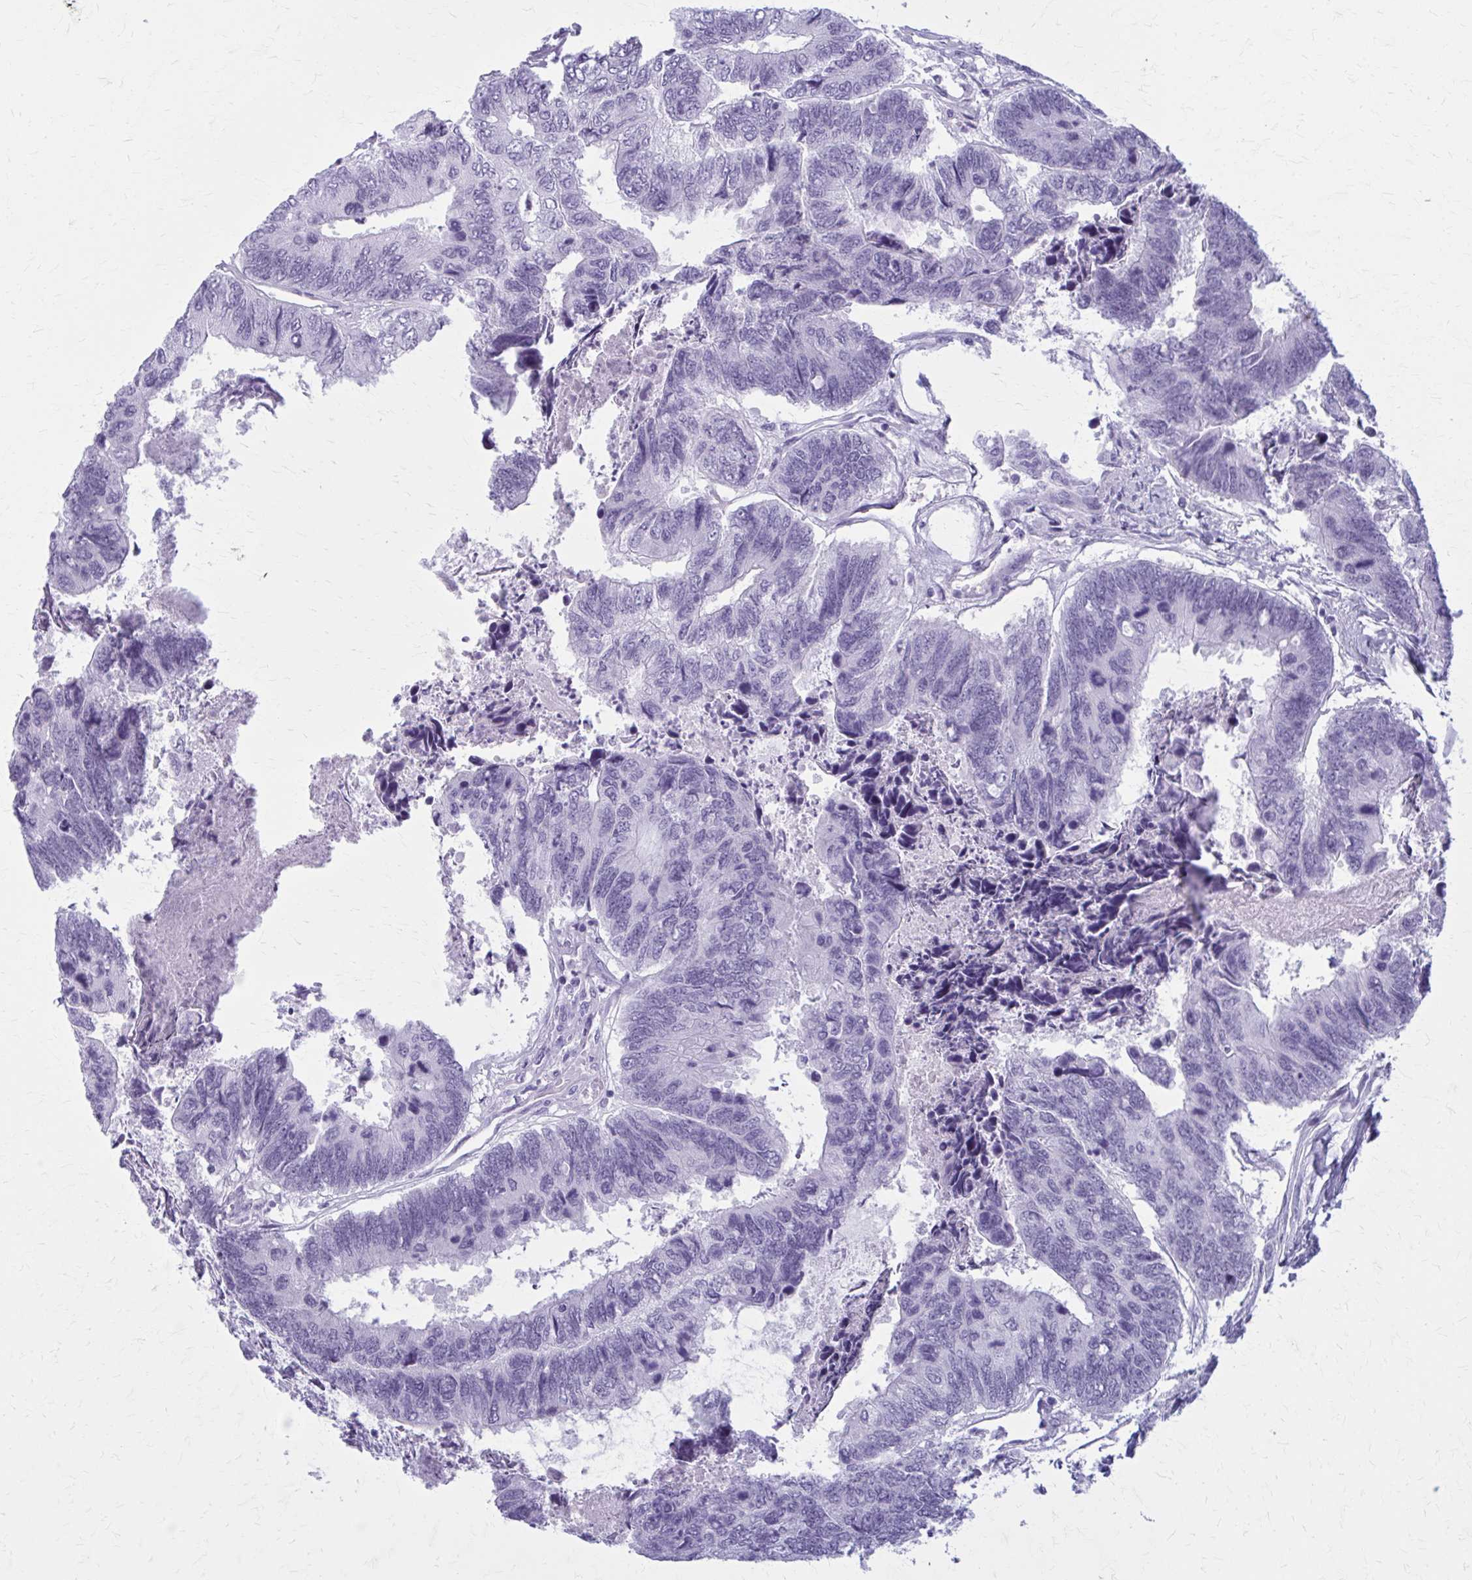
{"staining": {"intensity": "negative", "quantity": "none", "location": "none"}, "tissue": "colorectal cancer", "cell_type": "Tumor cells", "image_type": "cancer", "snomed": [{"axis": "morphology", "description": "Adenocarcinoma, NOS"}, {"axis": "topography", "description": "Colon"}], "caption": "The image shows no significant expression in tumor cells of adenocarcinoma (colorectal).", "gene": "ZDHHC7", "patient": {"sex": "female", "age": 67}}